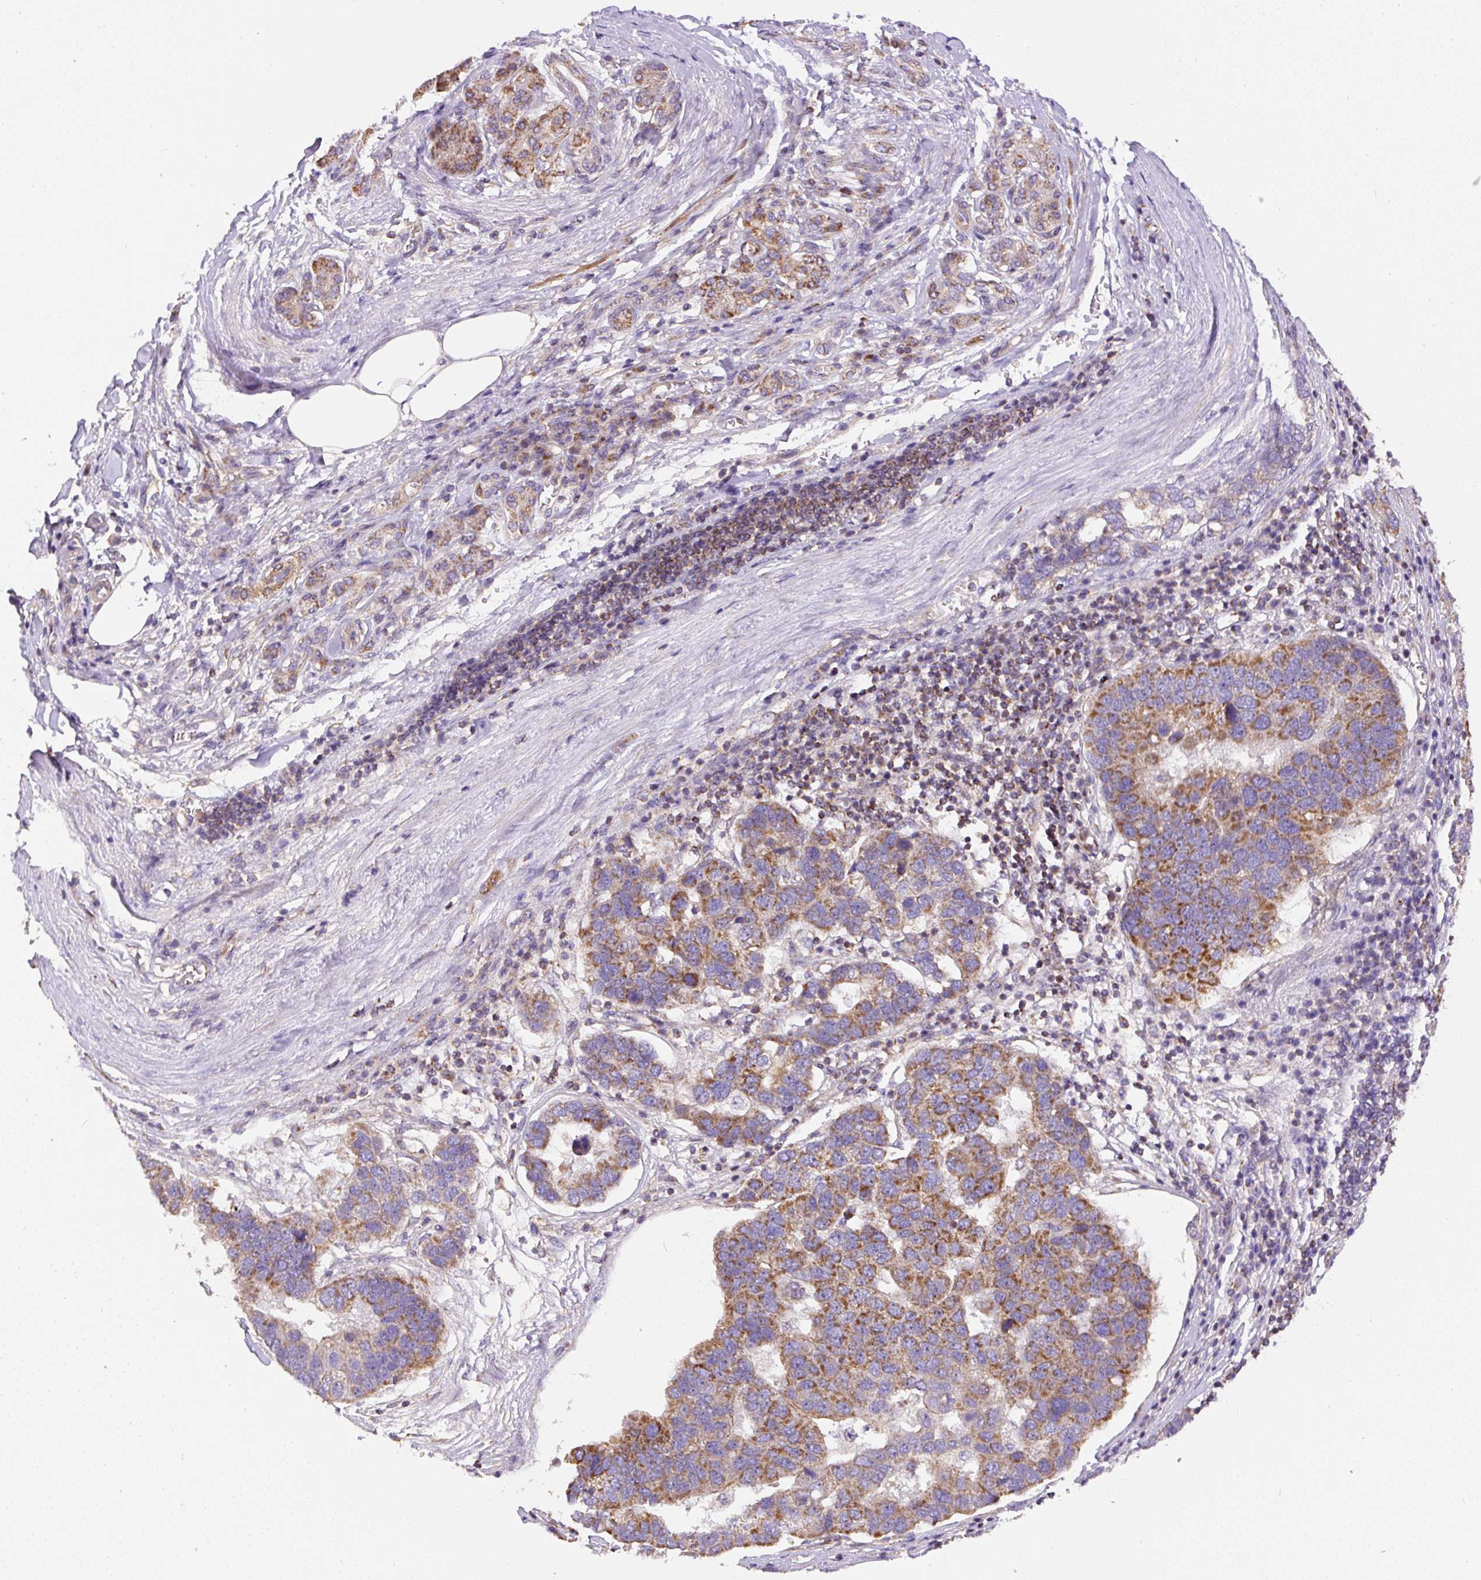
{"staining": {"intensity": "strong", "quantity": ">75%", "location": "cytoplasmic/membranous"}, "tissue": "pancreatic cancer", "cell_type": "Tumor cells", "image_type": "cancer", "snomed": [{"axis": "morphology", "description": "Adenocarcinoma, NOS"}, {"axis": "topography", "description": "Pancreas"}], "caption": "Immunohistochemistry (IHC) image of neoplastic tissue: adenocarcinoma (pancreatic) stained using immunohistochemistry displays high levels of strong protein expression localized specifically in the cytoplasmic/membranous of tumor cells, appearing as a cytoplasmic/membranous brown color.", "gene": "NDUFAF2", "patient": {"sex": "female", "age": 61}}